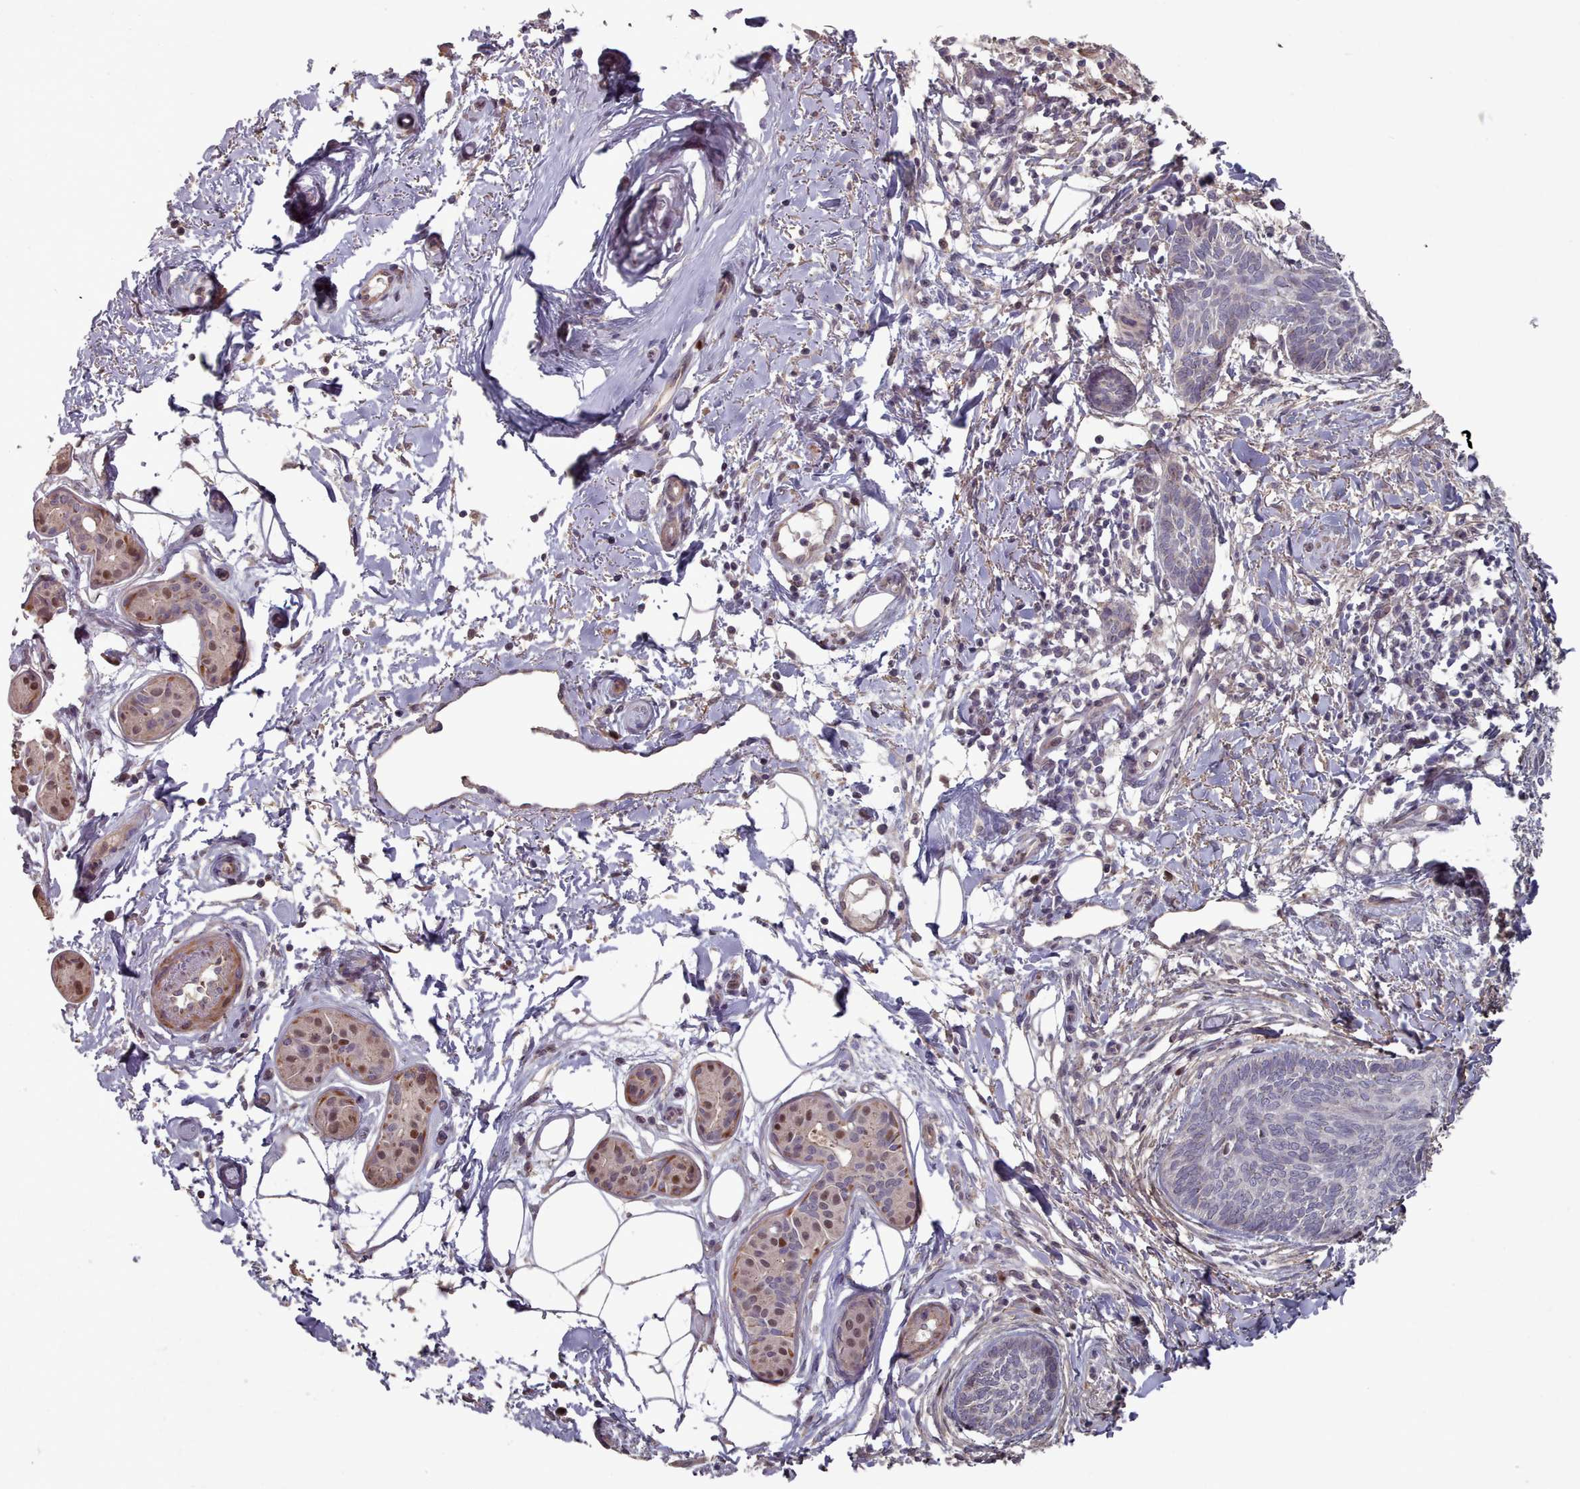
{"staining": {"intensity": "negative", "quantity": "none", "location": "none"}, "tissue": "skin cancer", "cell_type": "Tumor cells", "image_type": "cancer", "snomed": [{"axis": "morphology", "description": "Basal cell carcinoma"}, {"axis": "topography", "description": "Skin"}], "caption": "Immunohistochemistry micrograph of neoplastic tissue: human skin cancer stained with DAB shows no significant protein expression in tumor cells.", "gene": "ERCC6L", "patient": {"sex": "female", "age": 81}}